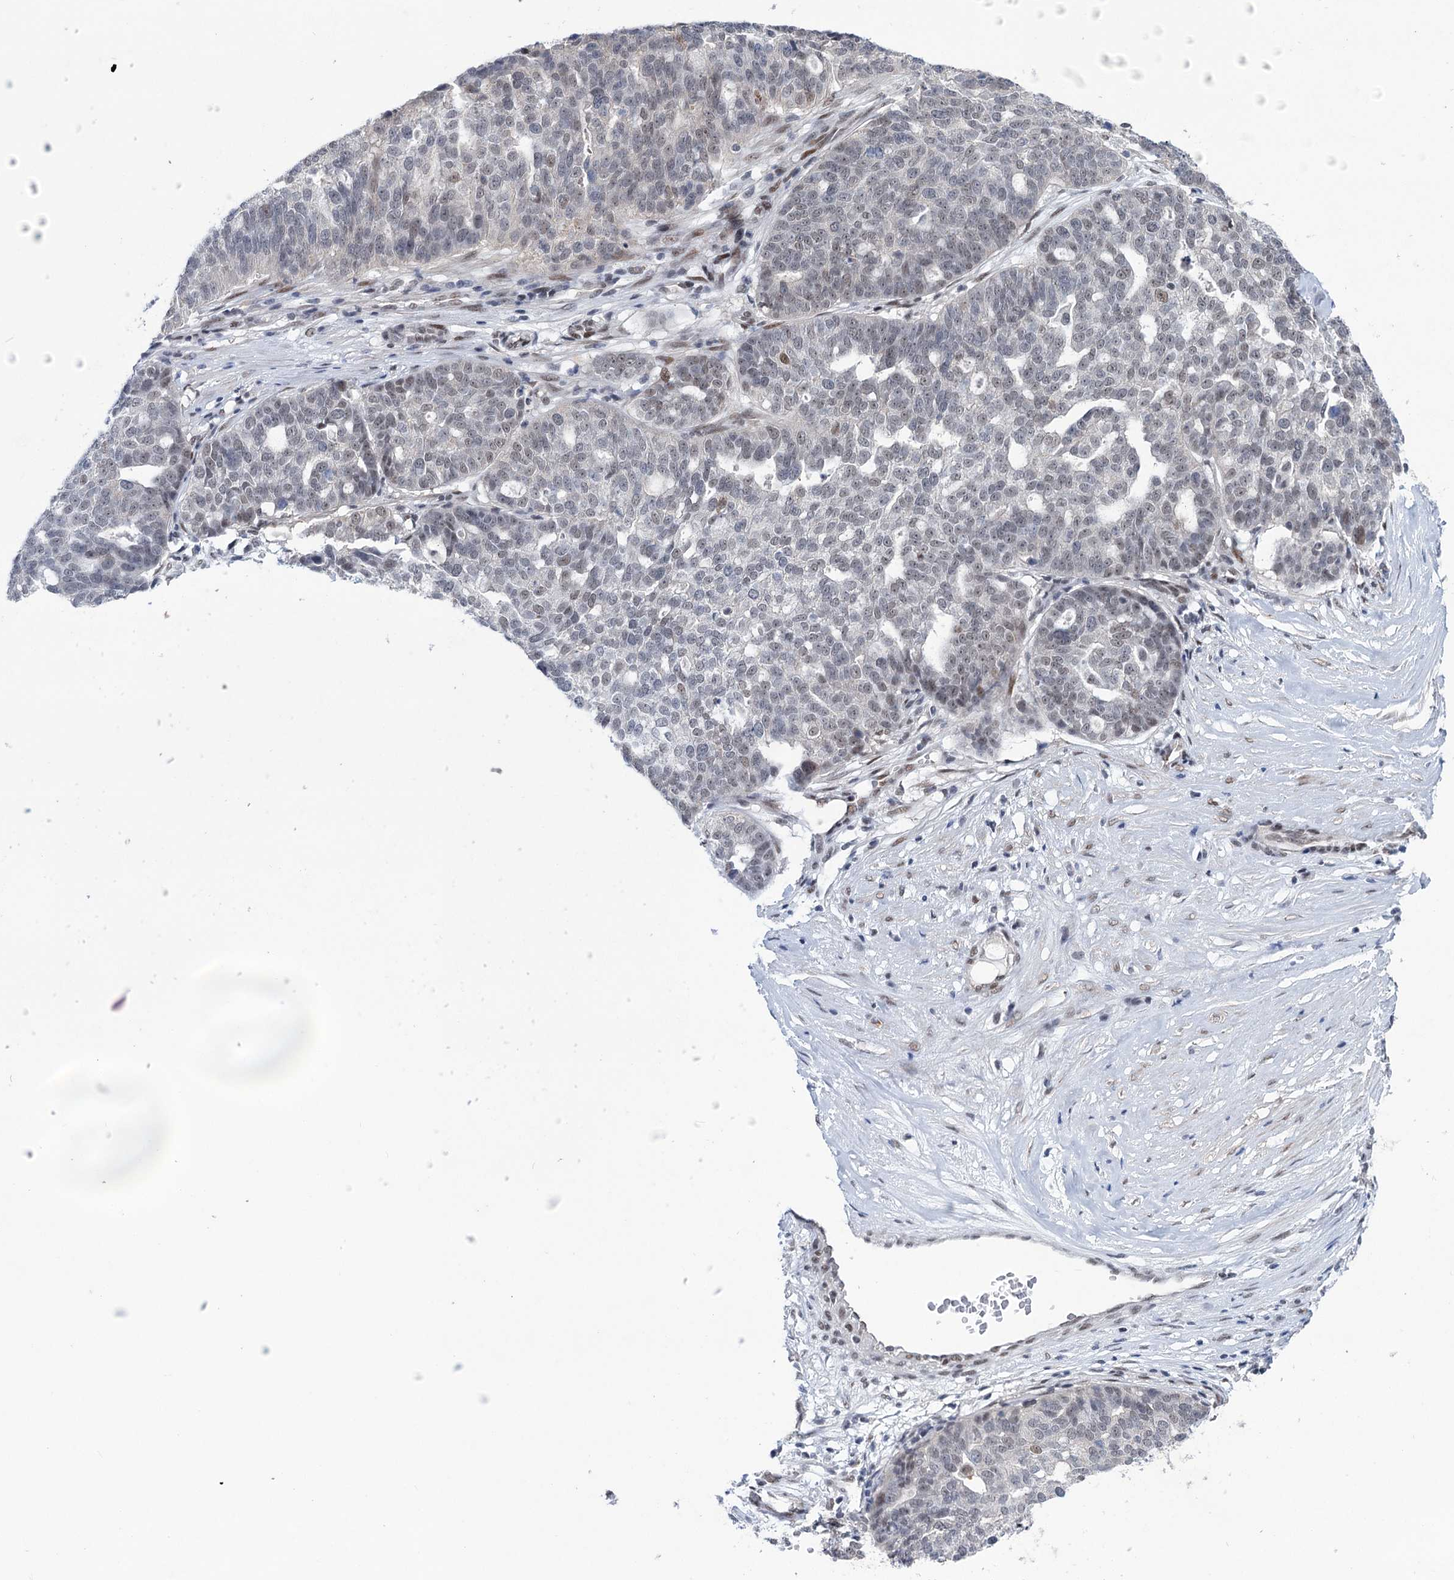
{"staining": {"intensity": "weak", "quantity": "<25%", "location": "nuclear"}, "tissue": "ovarian cancer", "cell_type": "Tumor cells", "image_type": "cancer", "snomed": [{"axis": "morphology", "description": "Cystadenocarcinoma, serous, NOS"}, {"axis": "topography", "description": "Ovary"}], "caption": "Photomicrograph shows no protein positivity in tumor cells of ovarian cancer (serous cystadenocarcinoma) tissue.", "gene": "FAM53A", "patient": {"sex": "female", "age": 59}}